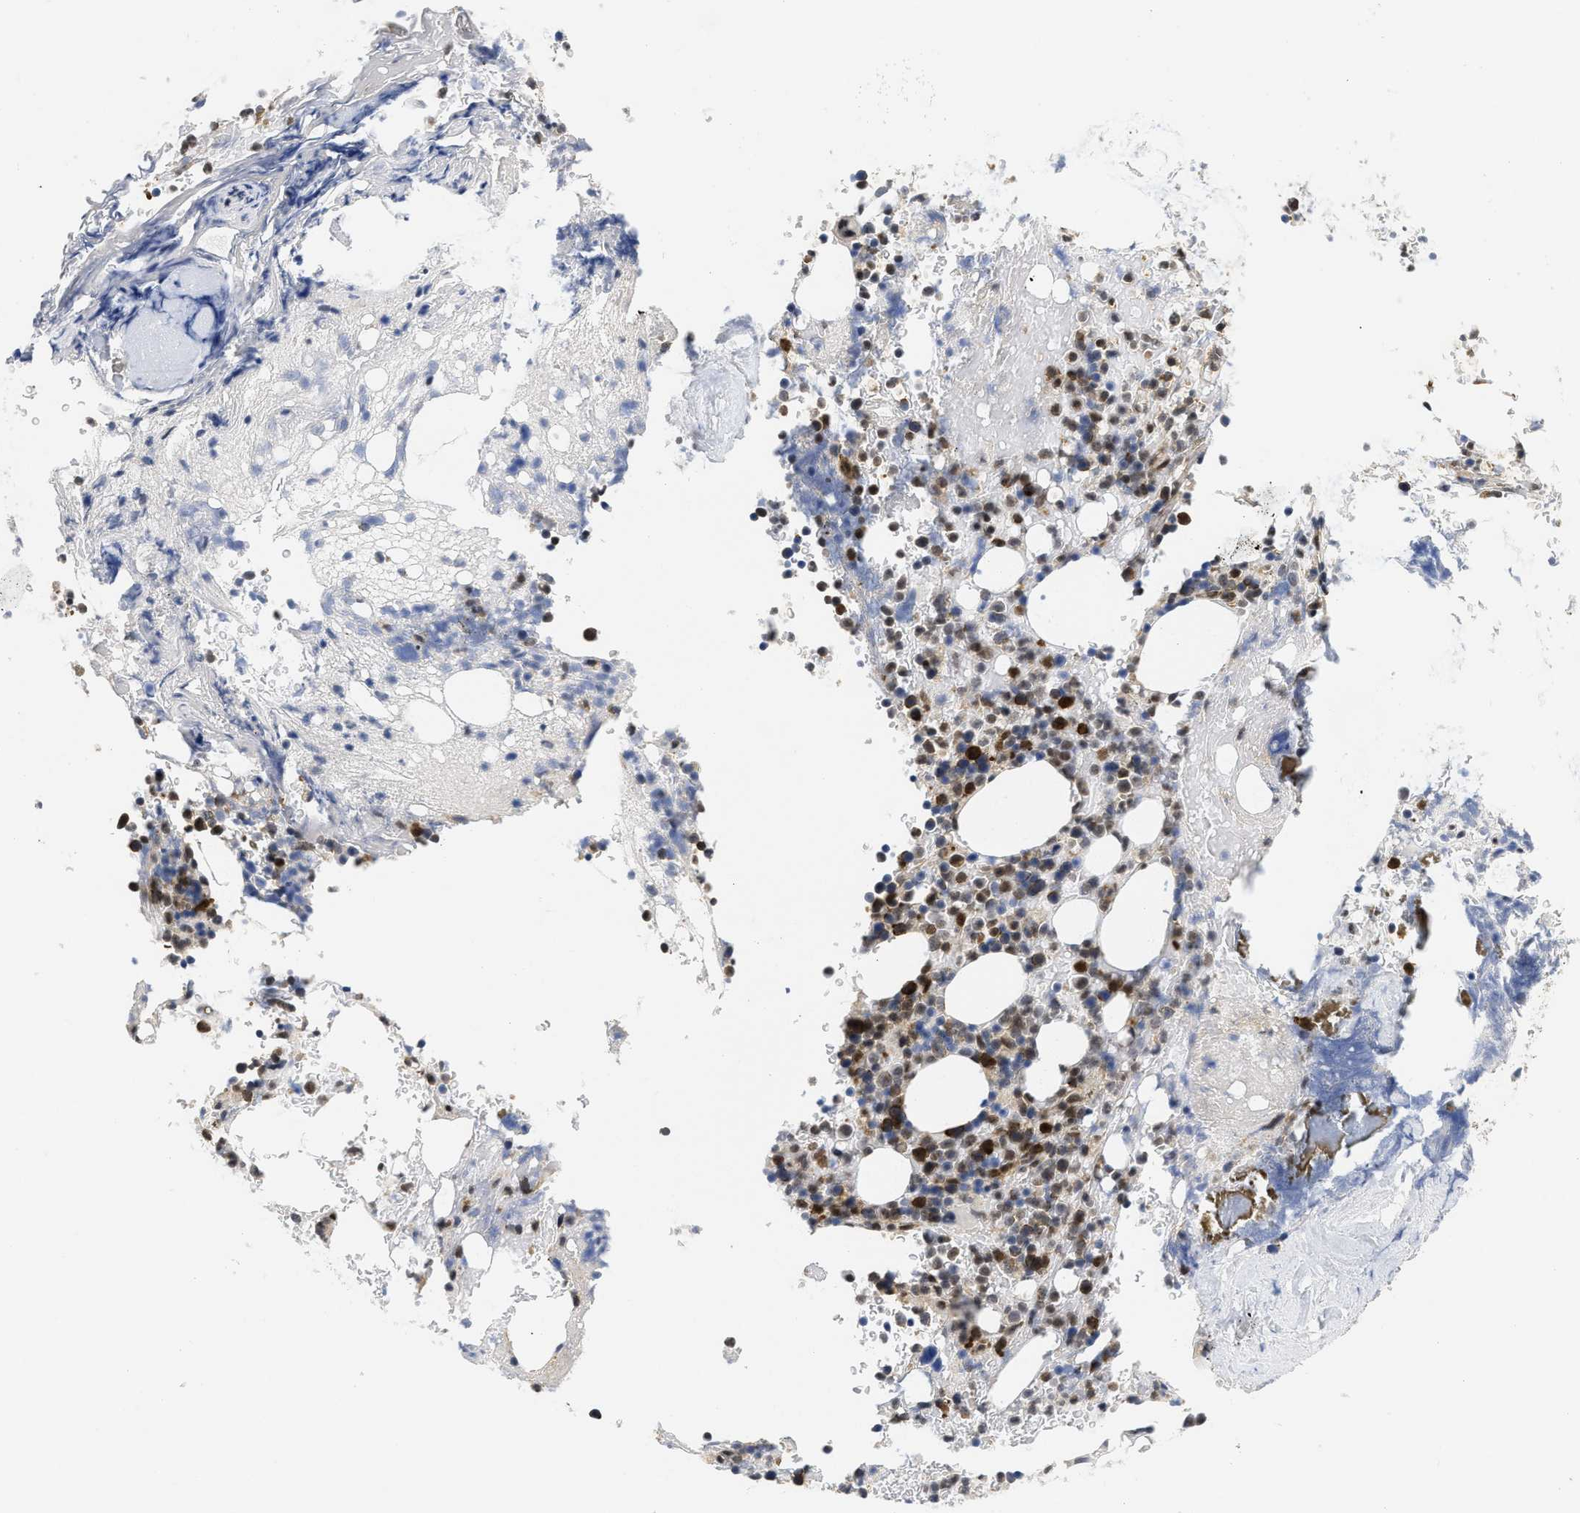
{"staining": {"intensity": "strong", "quantity": "25%-75%", "location": "cytoplasmic/membranous,nuclear"}, "tissue": "bone marrow", "cell_type": "Hematopoietic cells", "image_type": "normal", "snomed": [{"axis": "morphology", "description": "Normal tissue, NOS"}, {"axis": "topography", "description": "Bone marrow"}], "caption": "Protein staining of unremarkable bone marrow displays strong cytoplasmic/membranous,nuclear expression in approximately 25%-75% of hematopoietic cells. The staining was performed using DAB (3,3'-diaminobenzidine), with brown indicating positive protein expression. Nuclei are stained blue with hematoxylin.", "gene": "HIF1A", "patient": {"sex": "female", "age": 73}}